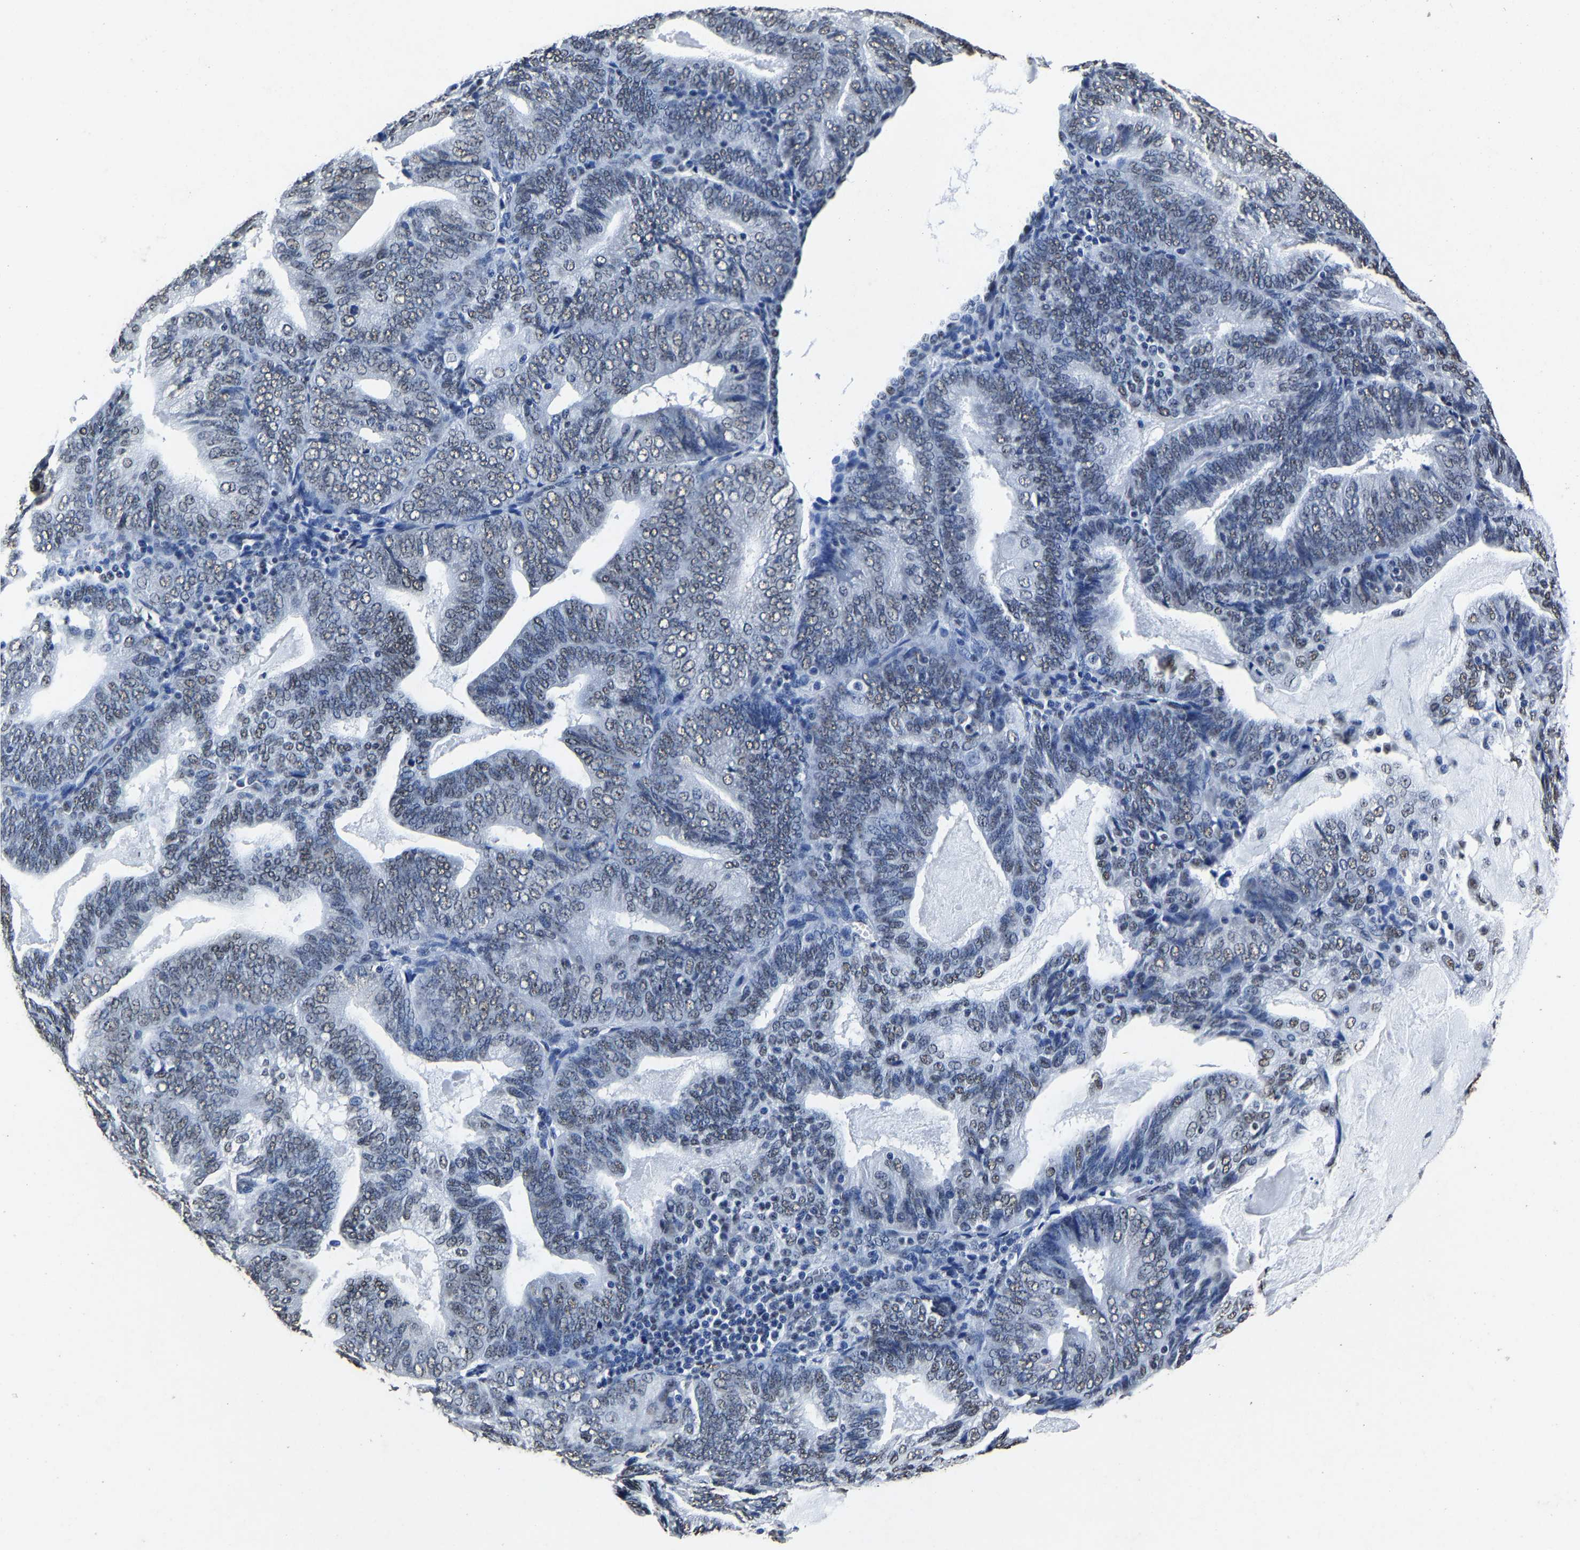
{"staining": {"intensity": "weak", "quantity": "25%-75%", "location": "nuclear"}, "tissue": "endometrial cancer", "cell_type": "Tumor cells", "image_type": "cancer", "snomed": [{"axis": "morphology", "description": "Adenocarcinoma, NOS"}, {"axis": "topography", "description": "Endometrium"}], "caption": "Endometrial adenocarcinoma was stained to show a protein in brown. There is low levels of weak nuclear positivity in about 25%-75% of tumor cells.", "gene": "RBM45", "patient": {"sex": "female", "age": 81}}